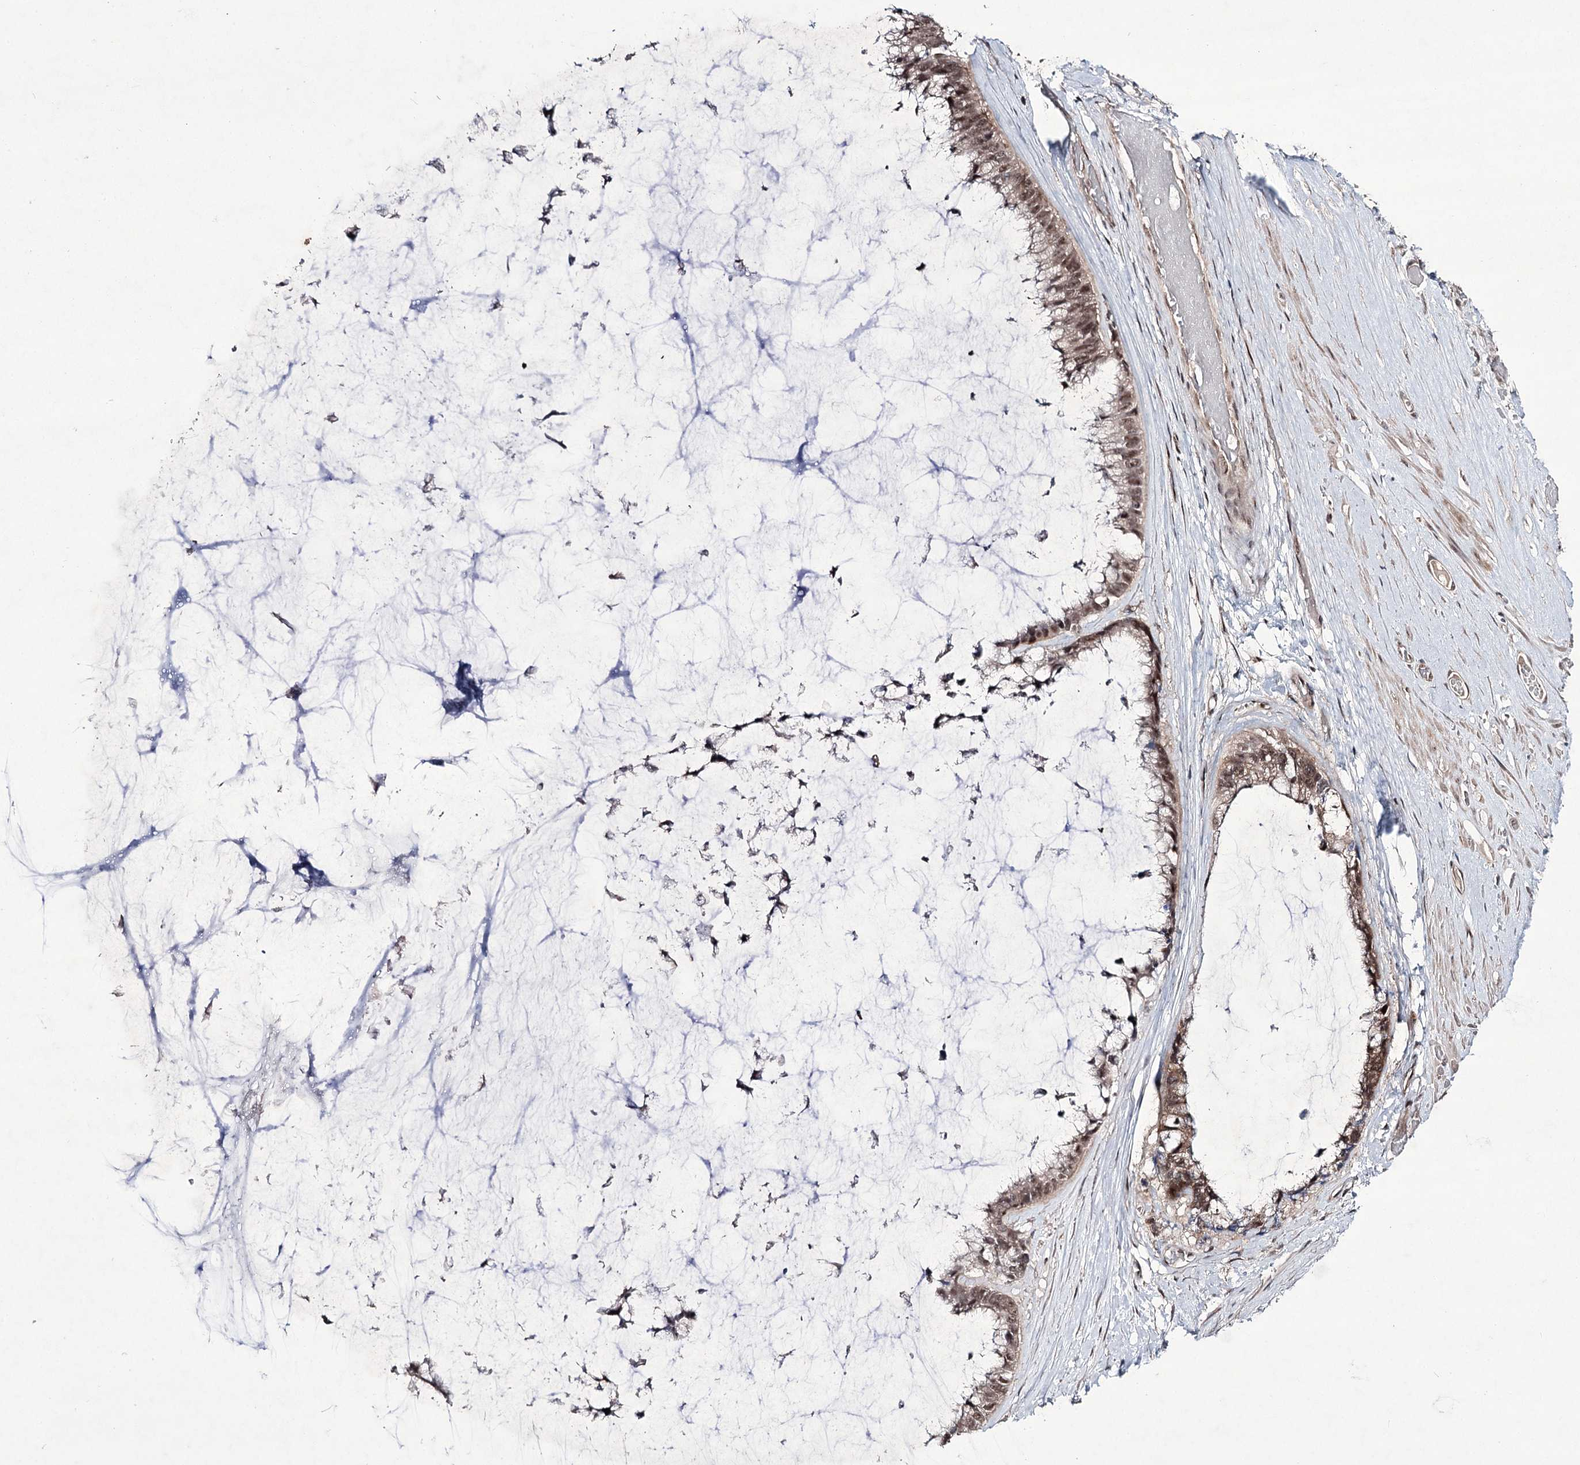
{"staining": {"intensity": "moderate", "quantity": ">75%", "location": "nuclear"}, "tissue": "ovarian cancer", "cell_type": "Tumor cells", "image_type": "cancer", "snomed": [{"axis": "morphology", "description": "Cystadenocarcinoma, mucinous, NOS"}, {"axis": "topography", "description": "Ovary"}], "caption": "Ovarian cancer (mucinous cystadenocarcinoma) stained with immunohistochemistry (IHC) exhibits moderate nuclear expression in approximately >75% of tumor cells.", "gene": "HOXC11", "patient": {"sex": "female", "age": 39}}